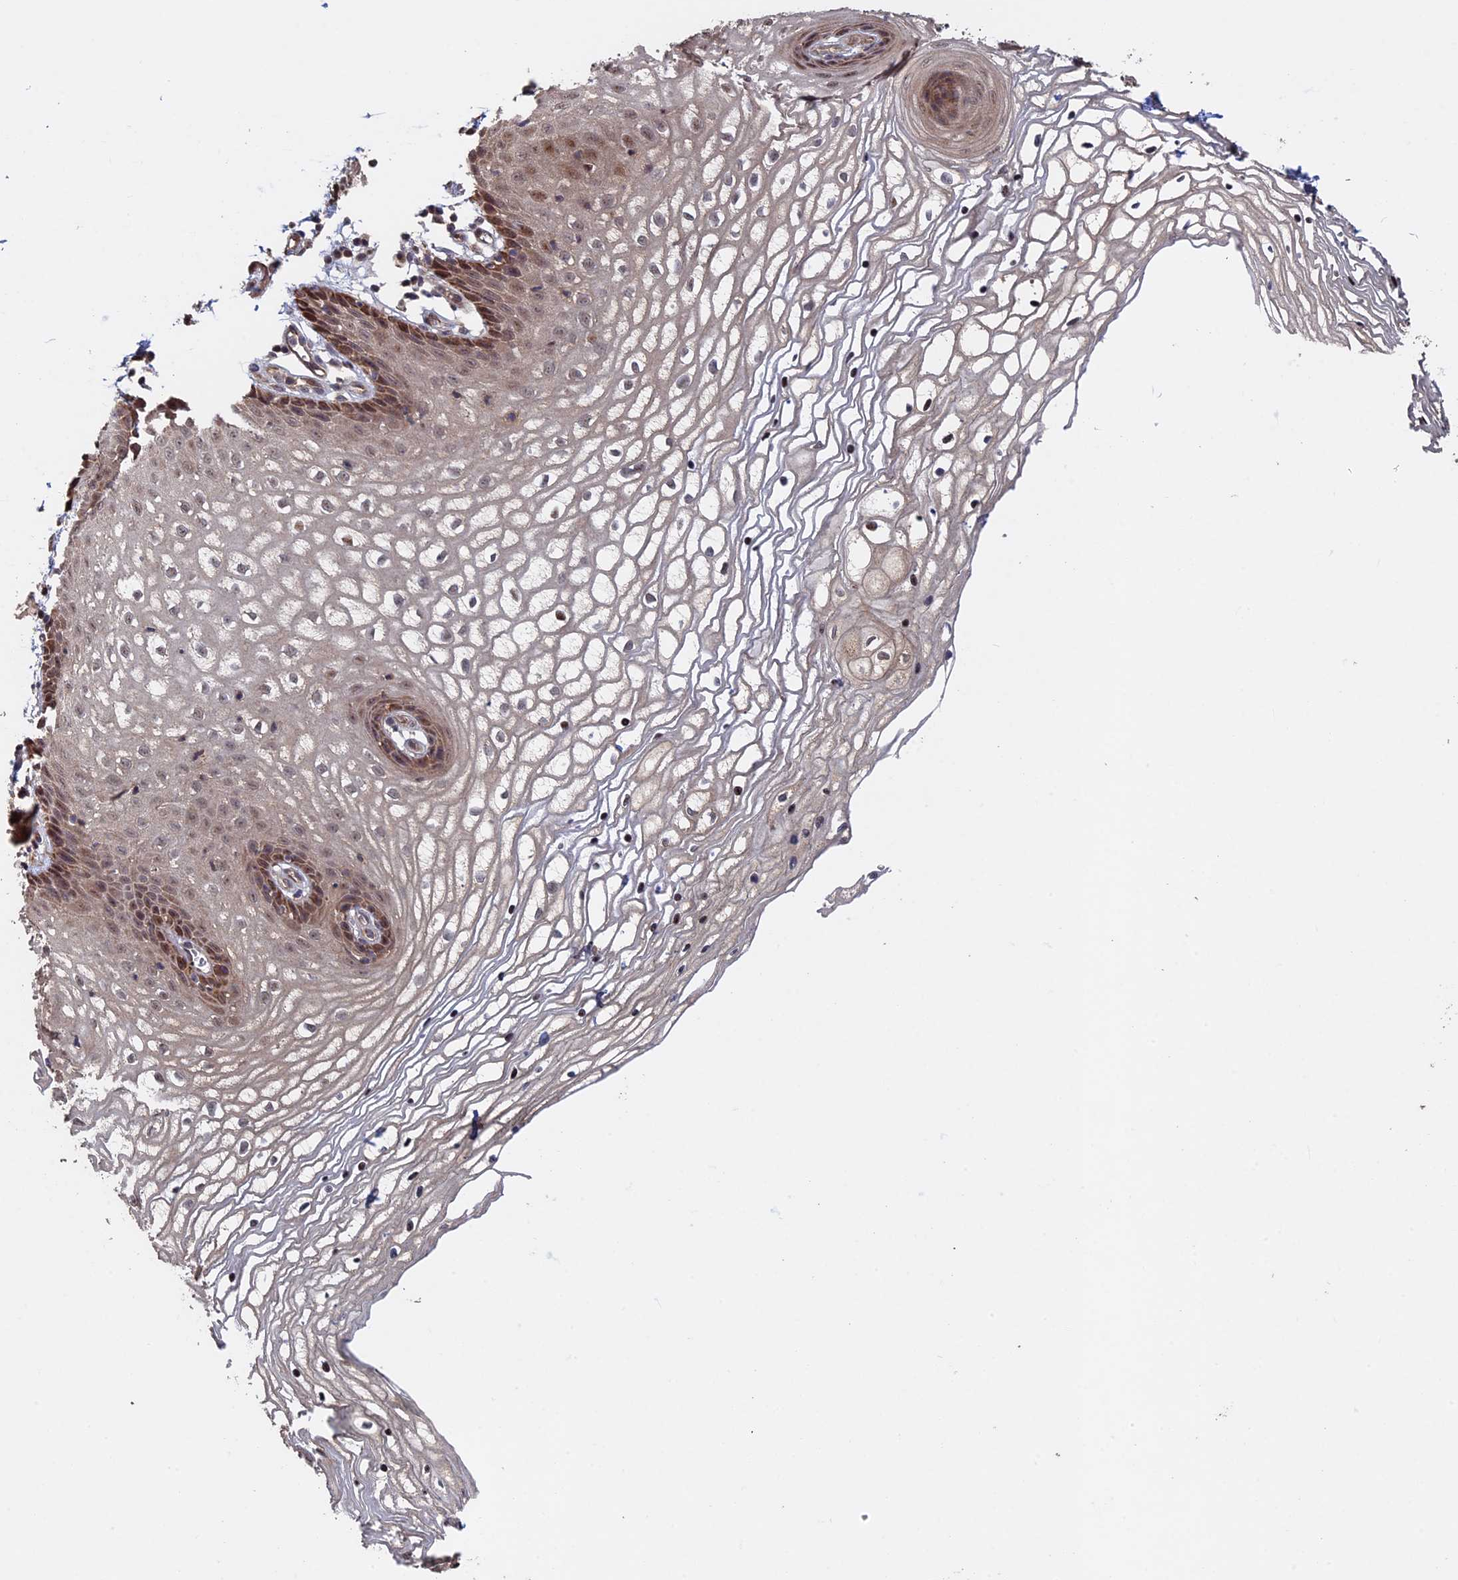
{"staining": {"intensity": "moderate", "quantity": "25%-75%", "location": "cytoplasmic/membranous,nuclear"}, "tissue": "vagina", "cell_type": "Squamous epithelial cells", "image_type": "normal", "snomed": [{"axis": "morphology", "description": "Normal tissue, NOS"}, {"axis": "topography", "description": "Vagina"}], "caption": "The photomicrograph exhibits staining of normal vagina, revealing moderate cytoplasmic/membranous,nuclear protein positivity (brown color) within squamous epithelial cells.", "gene": "KIAA1328", "patient": {"sex": "female", "age": 34}}